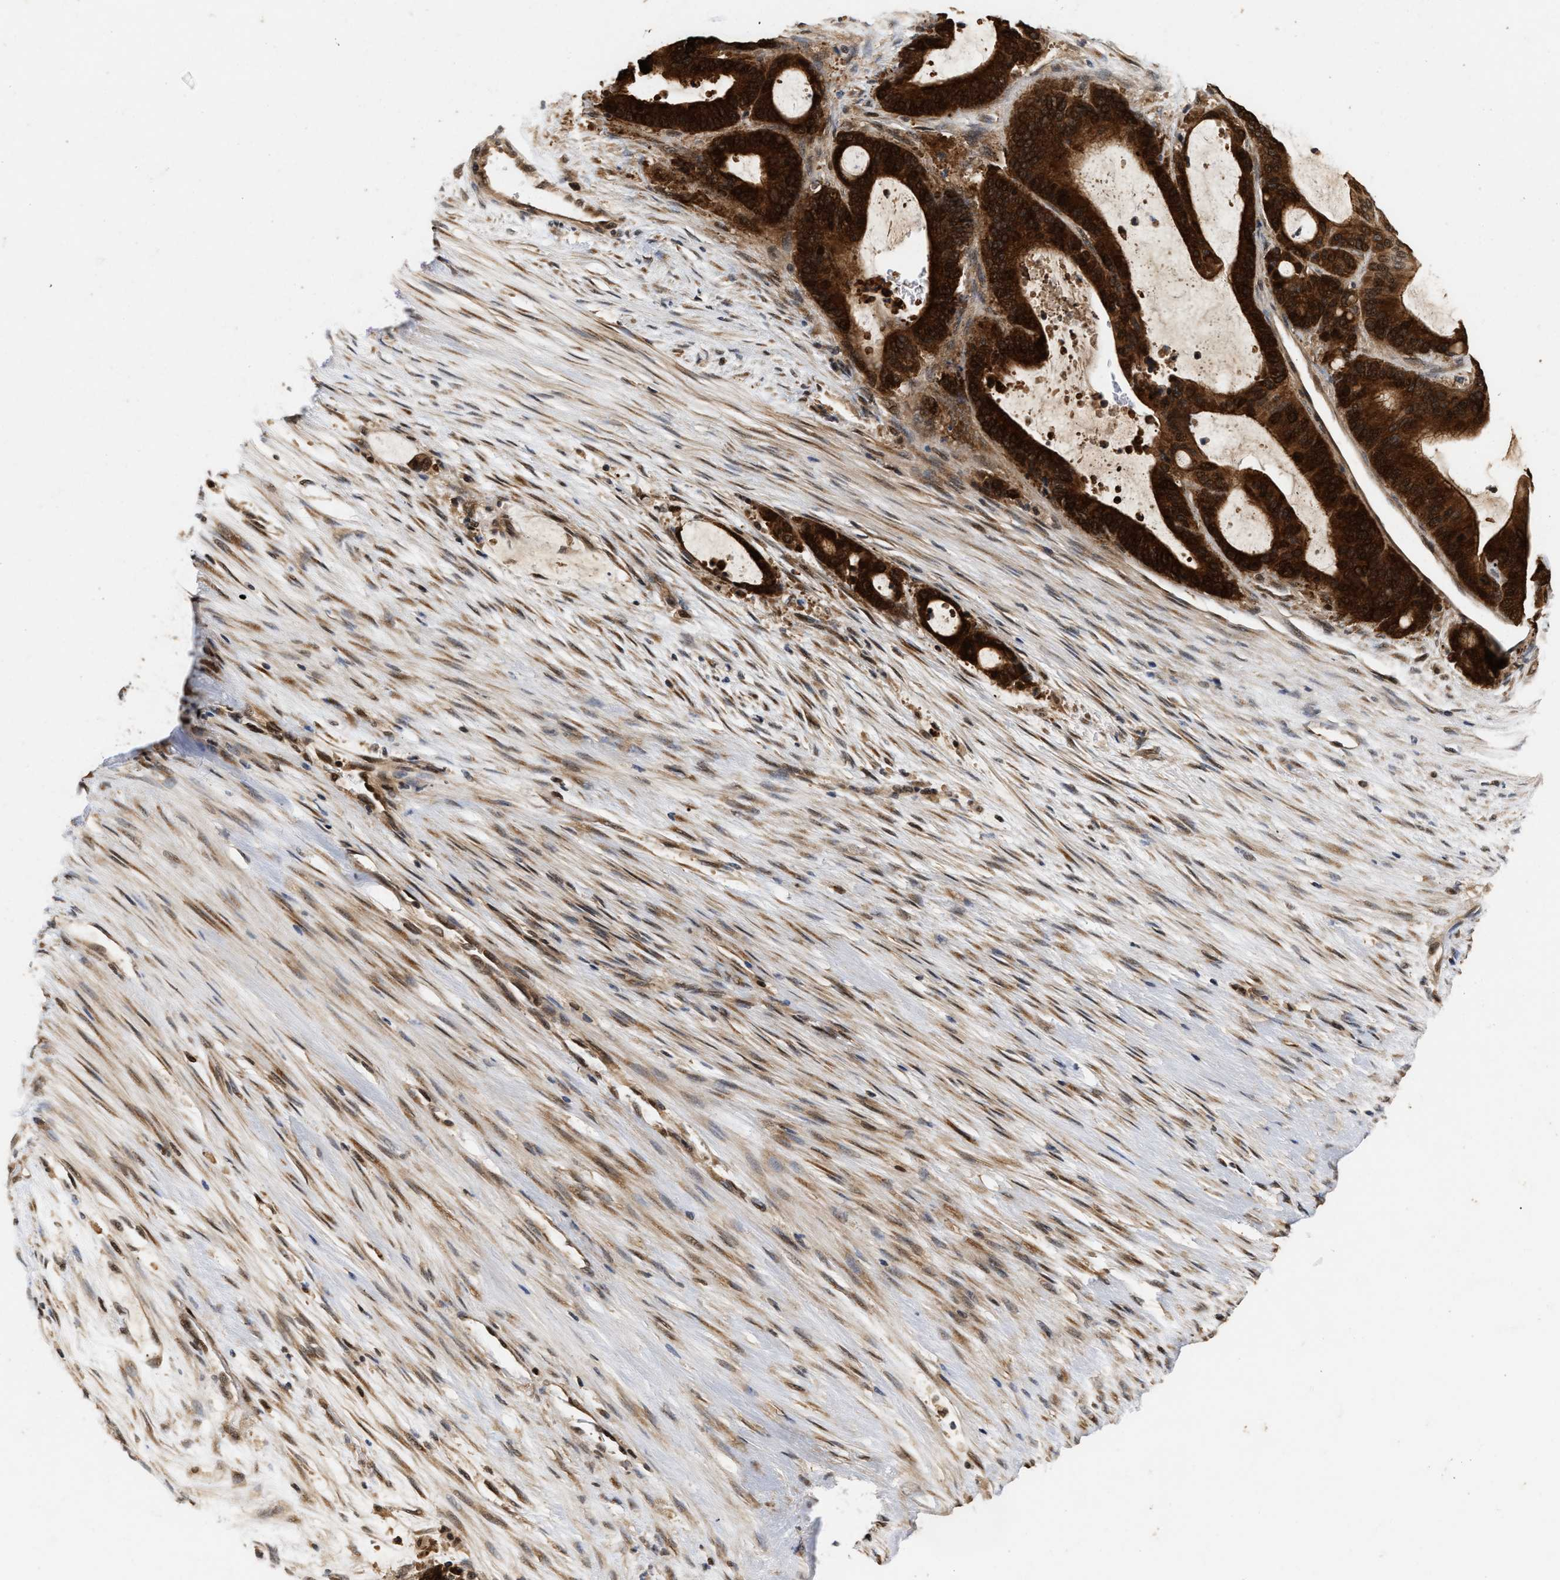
{"staining": {"intensity": "strong", "quantity": ">75%", "location": "cytoplasmic/membranous,nuclear"}, "tissue": "liver cancer", "cell_type": "Tumor cells", "image_type": "cancer", "snomed": [{"axis": "morphology", "description": "Cholangiocarcinoma"}, {"axis": "topography", "description": "Liver"}], "caption": "Strong cytoplasmic/membranous and nuclear protein positivity is identified in about >75% of tumor cells in liver cancer (cholangiocarcinoma).", "gene": "ABHD5", "patient": {"sex": "female", "age": 73}}